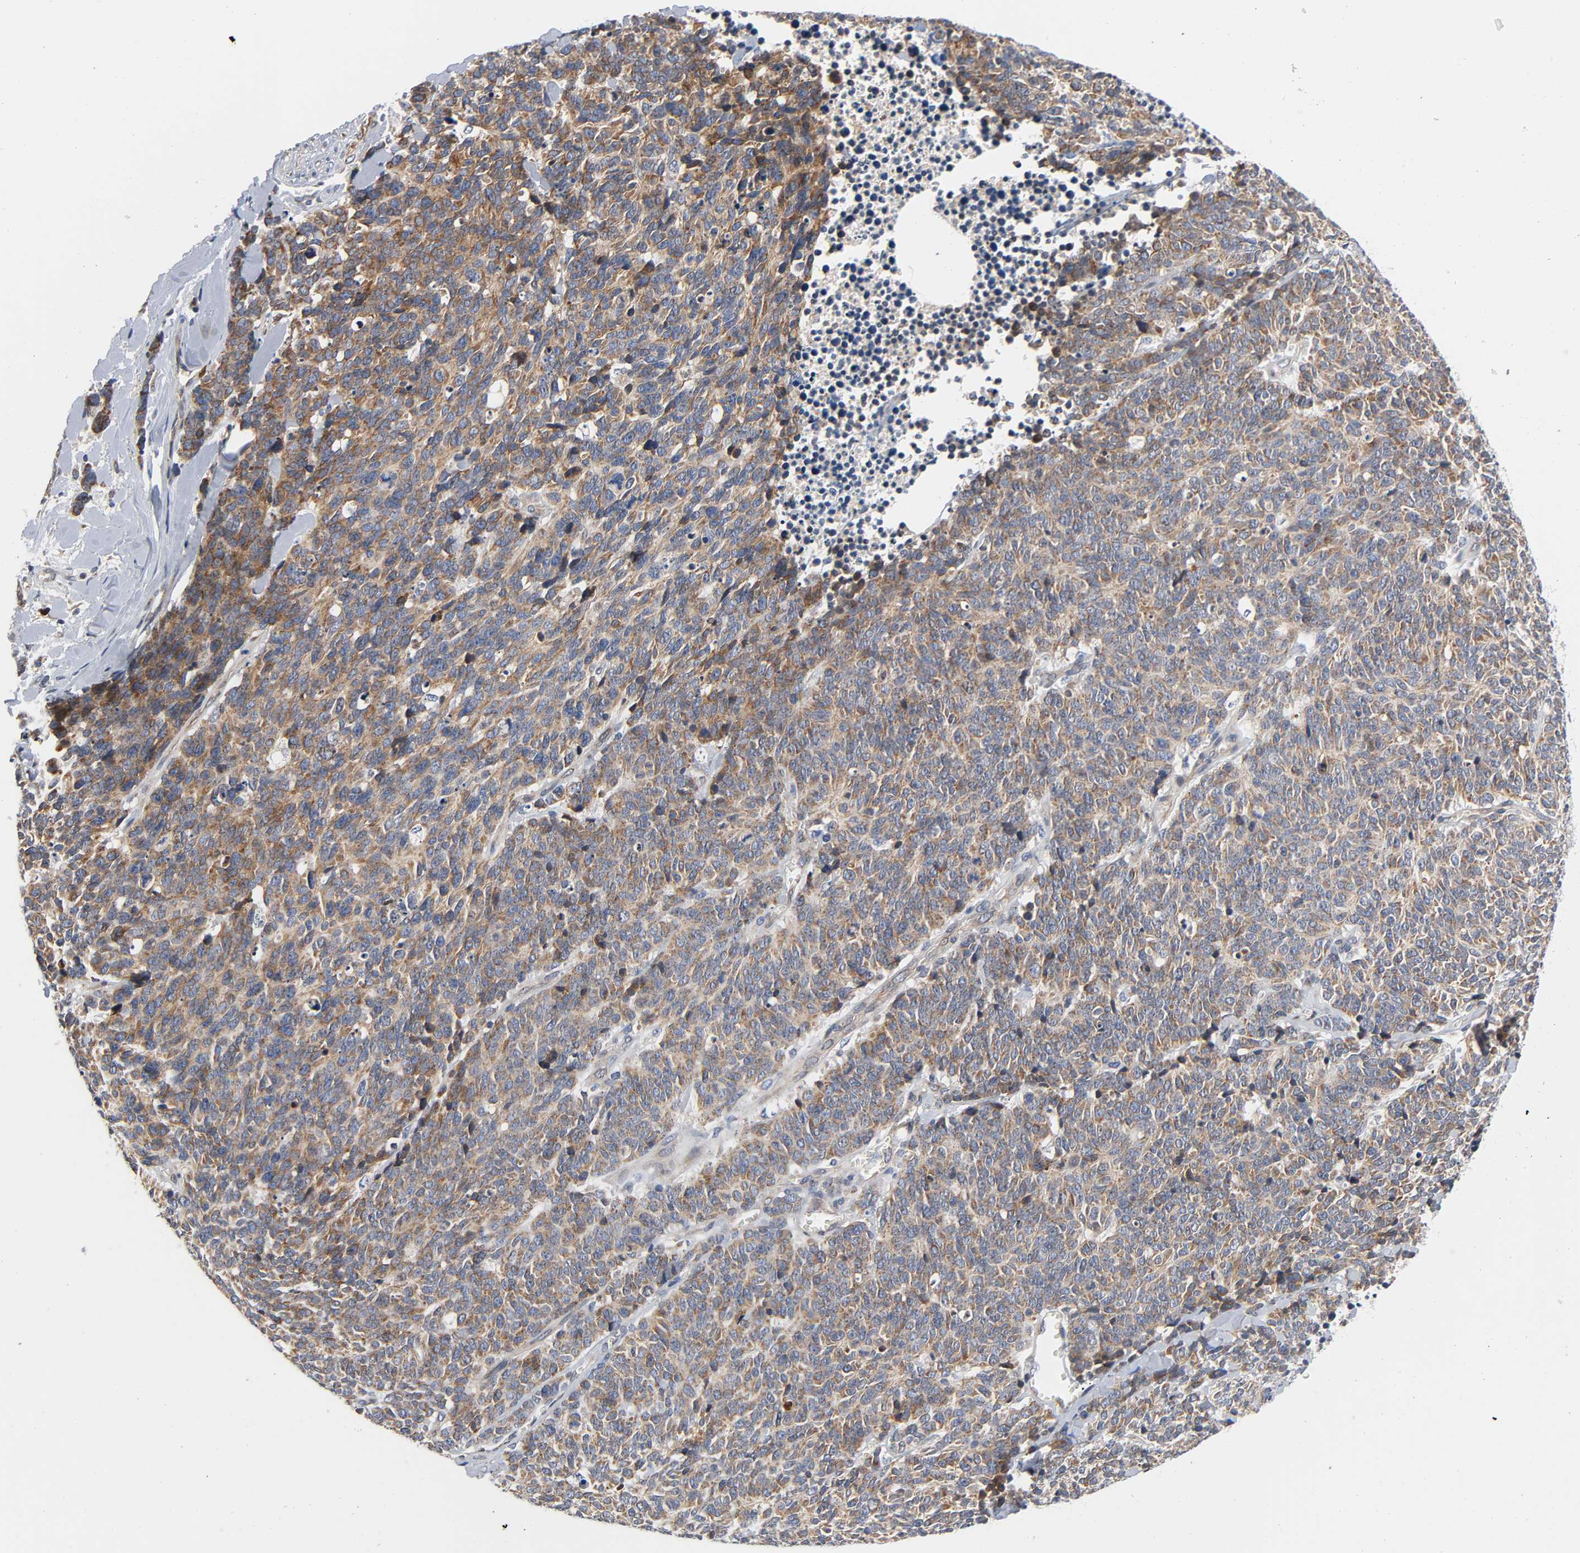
{"staining": {"intensity": "moderate", "quantity": ">75%", "location": "cytoplasmic/membranous"}, "tissue": "lung cancer", "cell_type": "Tumor cells", "image_type": "cancer", "snomed": [{"axis": "morphology", "description": "Neoplasm, malignant, NOS"}, {"axis": "topography", "description": "Lung"}], "caption": "Malignant neoplasm (lung) was stained to show a protein in brown. There is medium levels of moderate cytoplasmic/membranous positivity in about >75% of tumor cells.", "gene": "ASB6", "patient": {"sex": "female", "age": 58}}